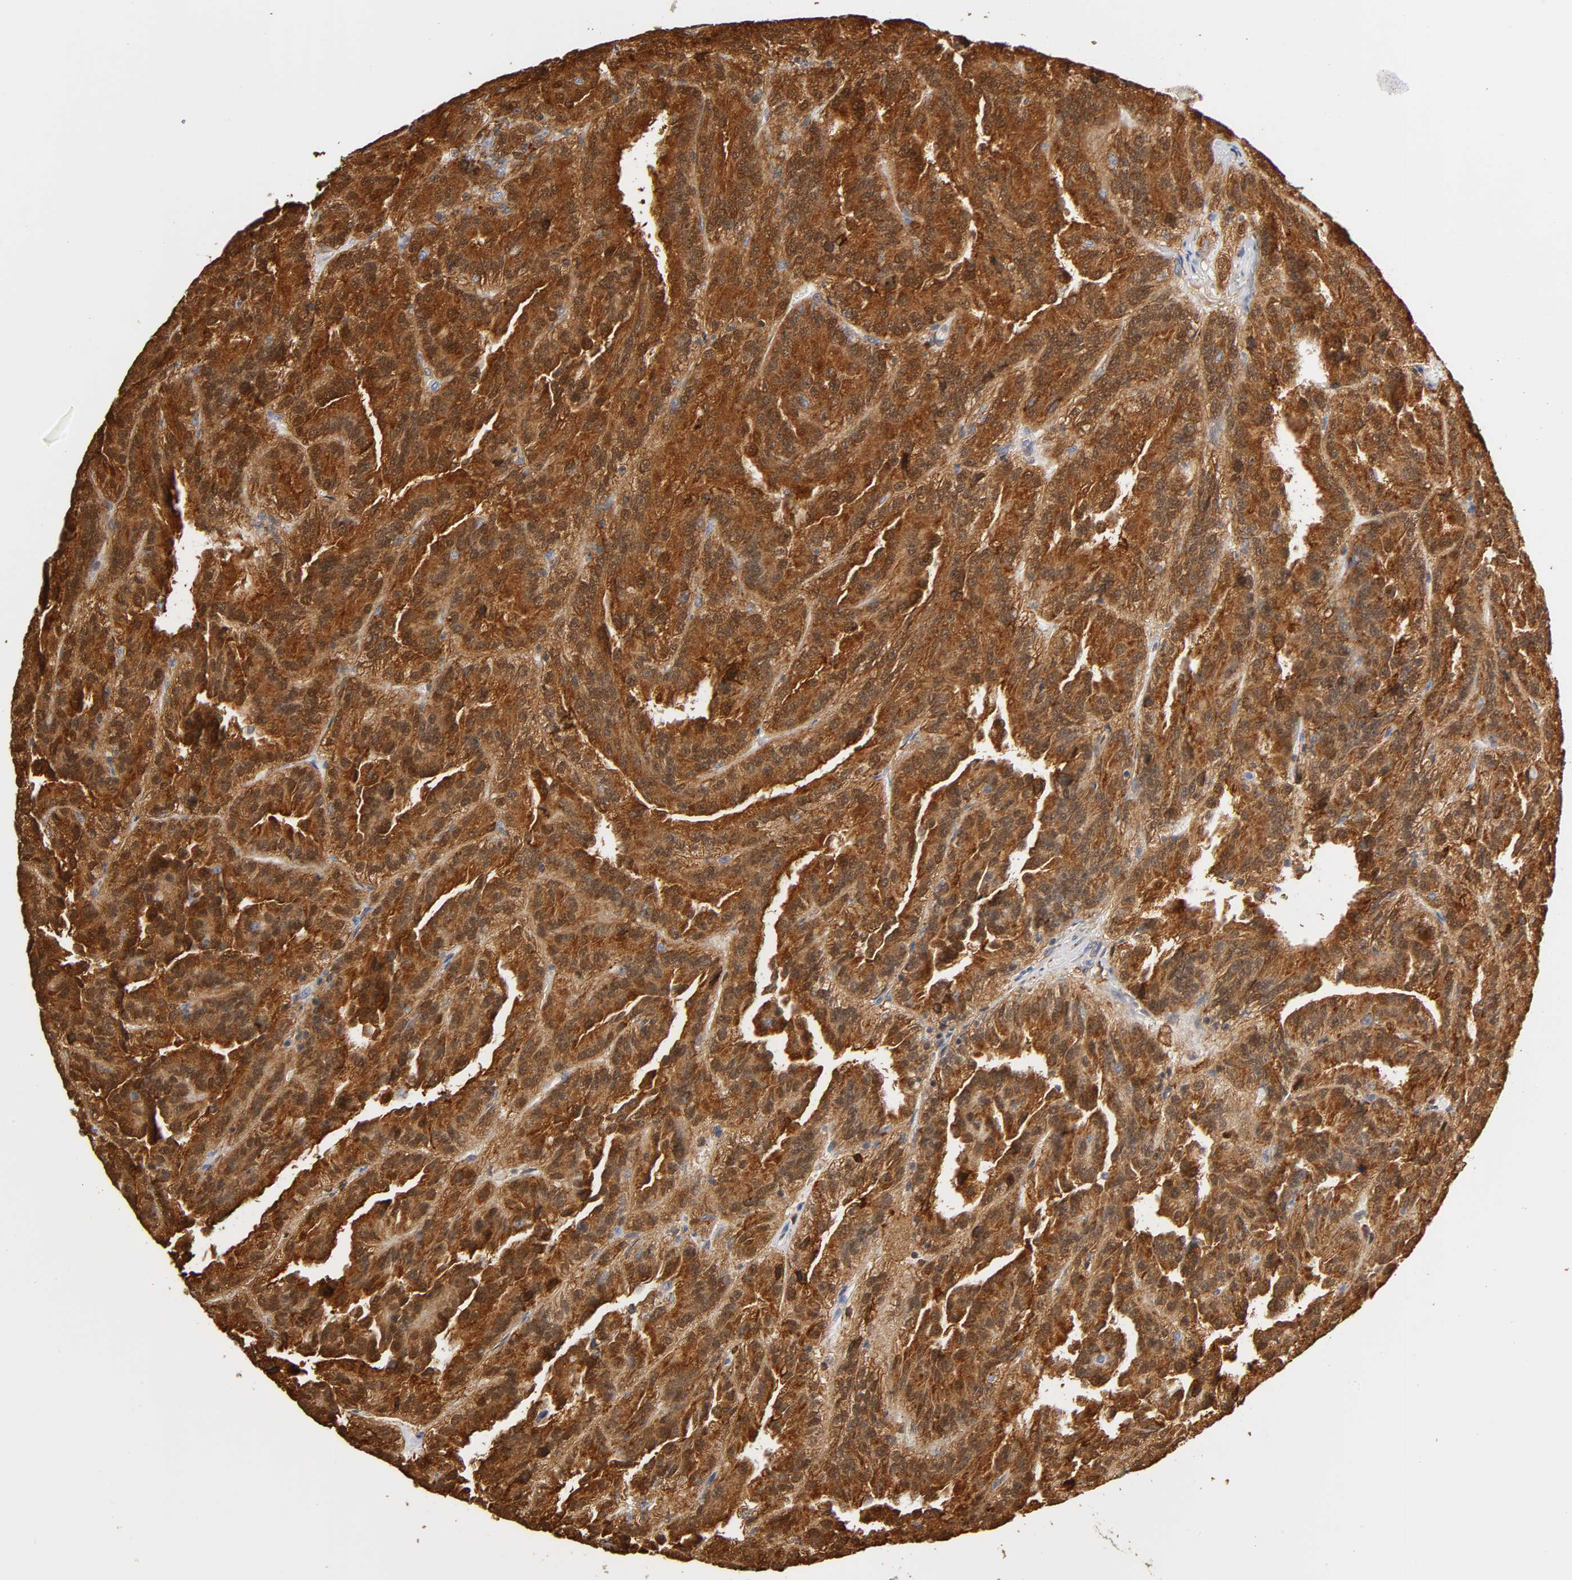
{"staining": {"intensity": "strong", "quantity": ">75%", "location": "cytoplasmic/membranous,nuclear"}, "tissue": "renal cancer", "cell_type": "Tumor cells", "image_type": "cancer", "snomed": [{"axis": "morphology", "description": "Adenocarcinoma, NOS"}, {"axis": "topography", "description": "Kidney"}], "caption": "Immunohistochemistry (IHC) photomicrograph of neoplastic tissue: human renal cancer (adenocarcinoma) stained using IHC displays high levels of strong protein expression localized specifically in the cytoplasmic/membranous and nuclear of tumor cells, appearing as a cytoplasmic/membranous and nuclear brown color.", "gene": "ANXA11", "patient": {"sex": "male", "age": 46}}